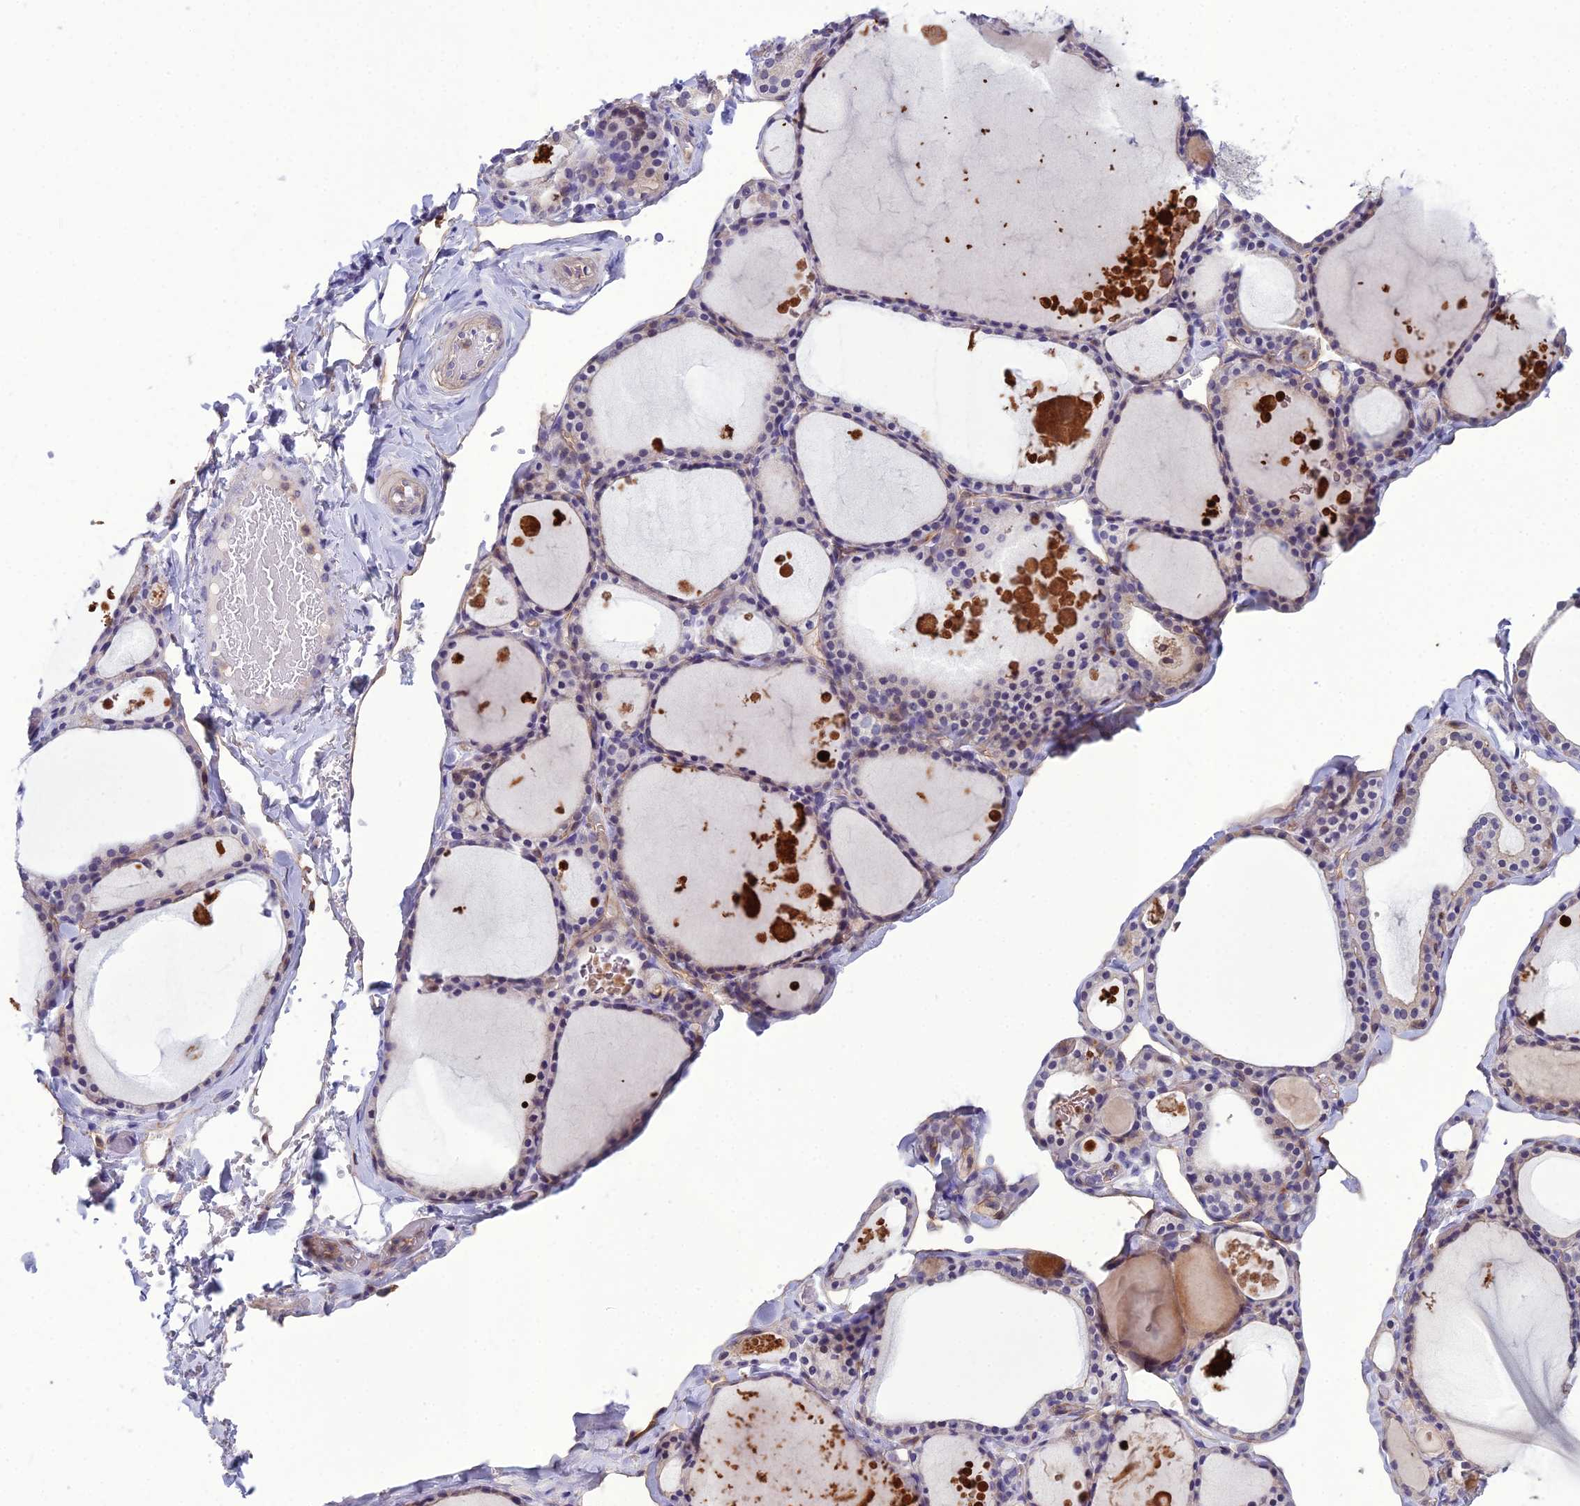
{"staining": {"intensity": "weak", "quantity": "<25%", "location": "cytoplasmic/membranous"}, "tissue": "thyroid gland", "cell_type": "Glandular cells", "image_type": "normal", "snomed": [{"axis": "morphology", "description": "Normal tissue, NOS"}, {"axis": "topography", "description": "Thyroid gland"}], "caption": "Image shows no protein positivity in glandular cells of benign thyroid gland.", "gene": "BBS7", "patient": {"sex": "male", "age": 56}}